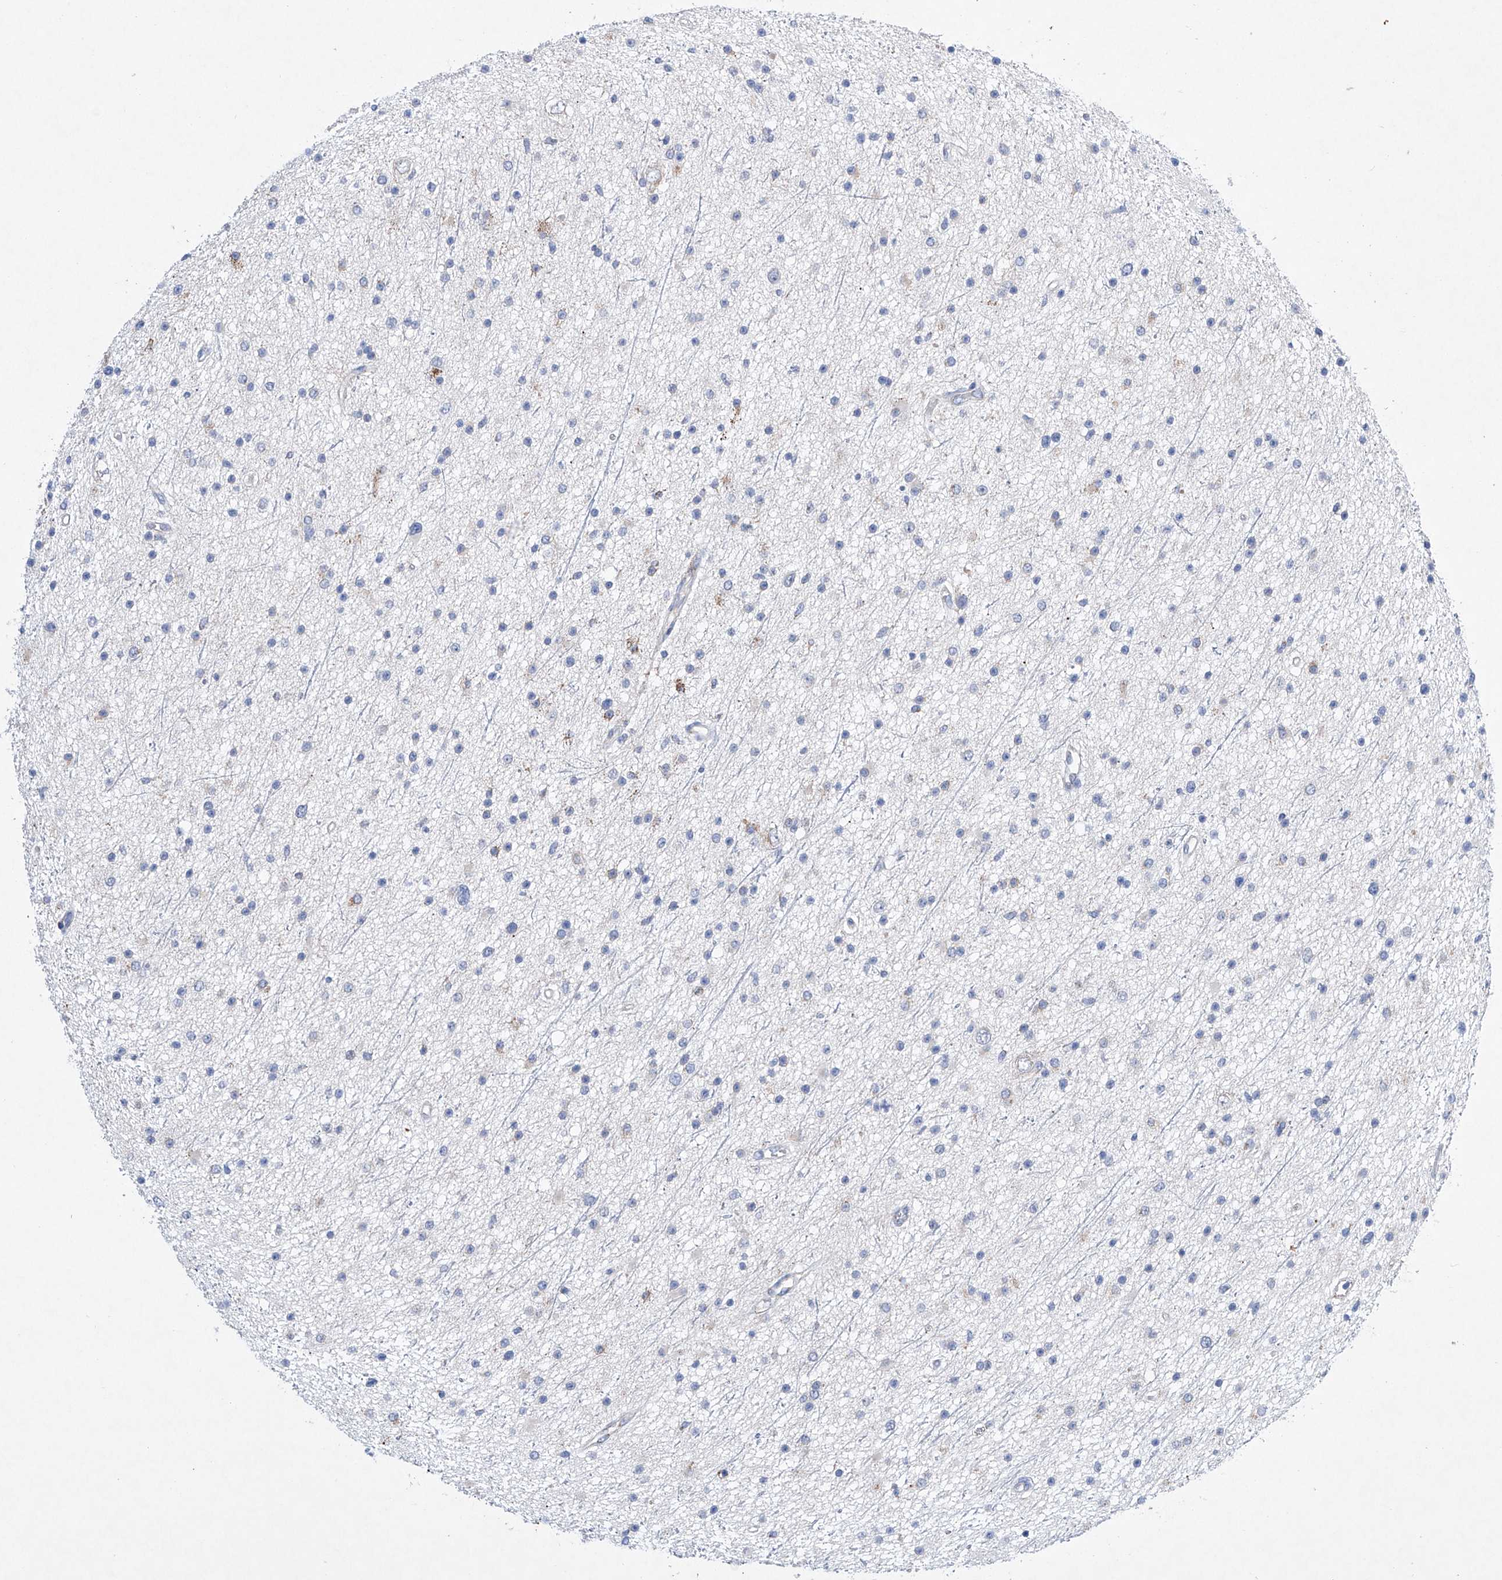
{"staining": {"intensity": "negative", "quantity": "none", "location": "none"}, "tissue": "glioma", "cell_type": "Tumor cells", "image_type": "cancer", "snomed": [{"axis": "morphology", "description": "Glioma, malignant, Low grade"}, {"axis": "topography", "description": "Cerebral cortex"}], "caption": "IHC of human glioma reveals no staining in tumor cells.", "gene": "NRROS", "patient": {"sex": "female", "age": 39}}